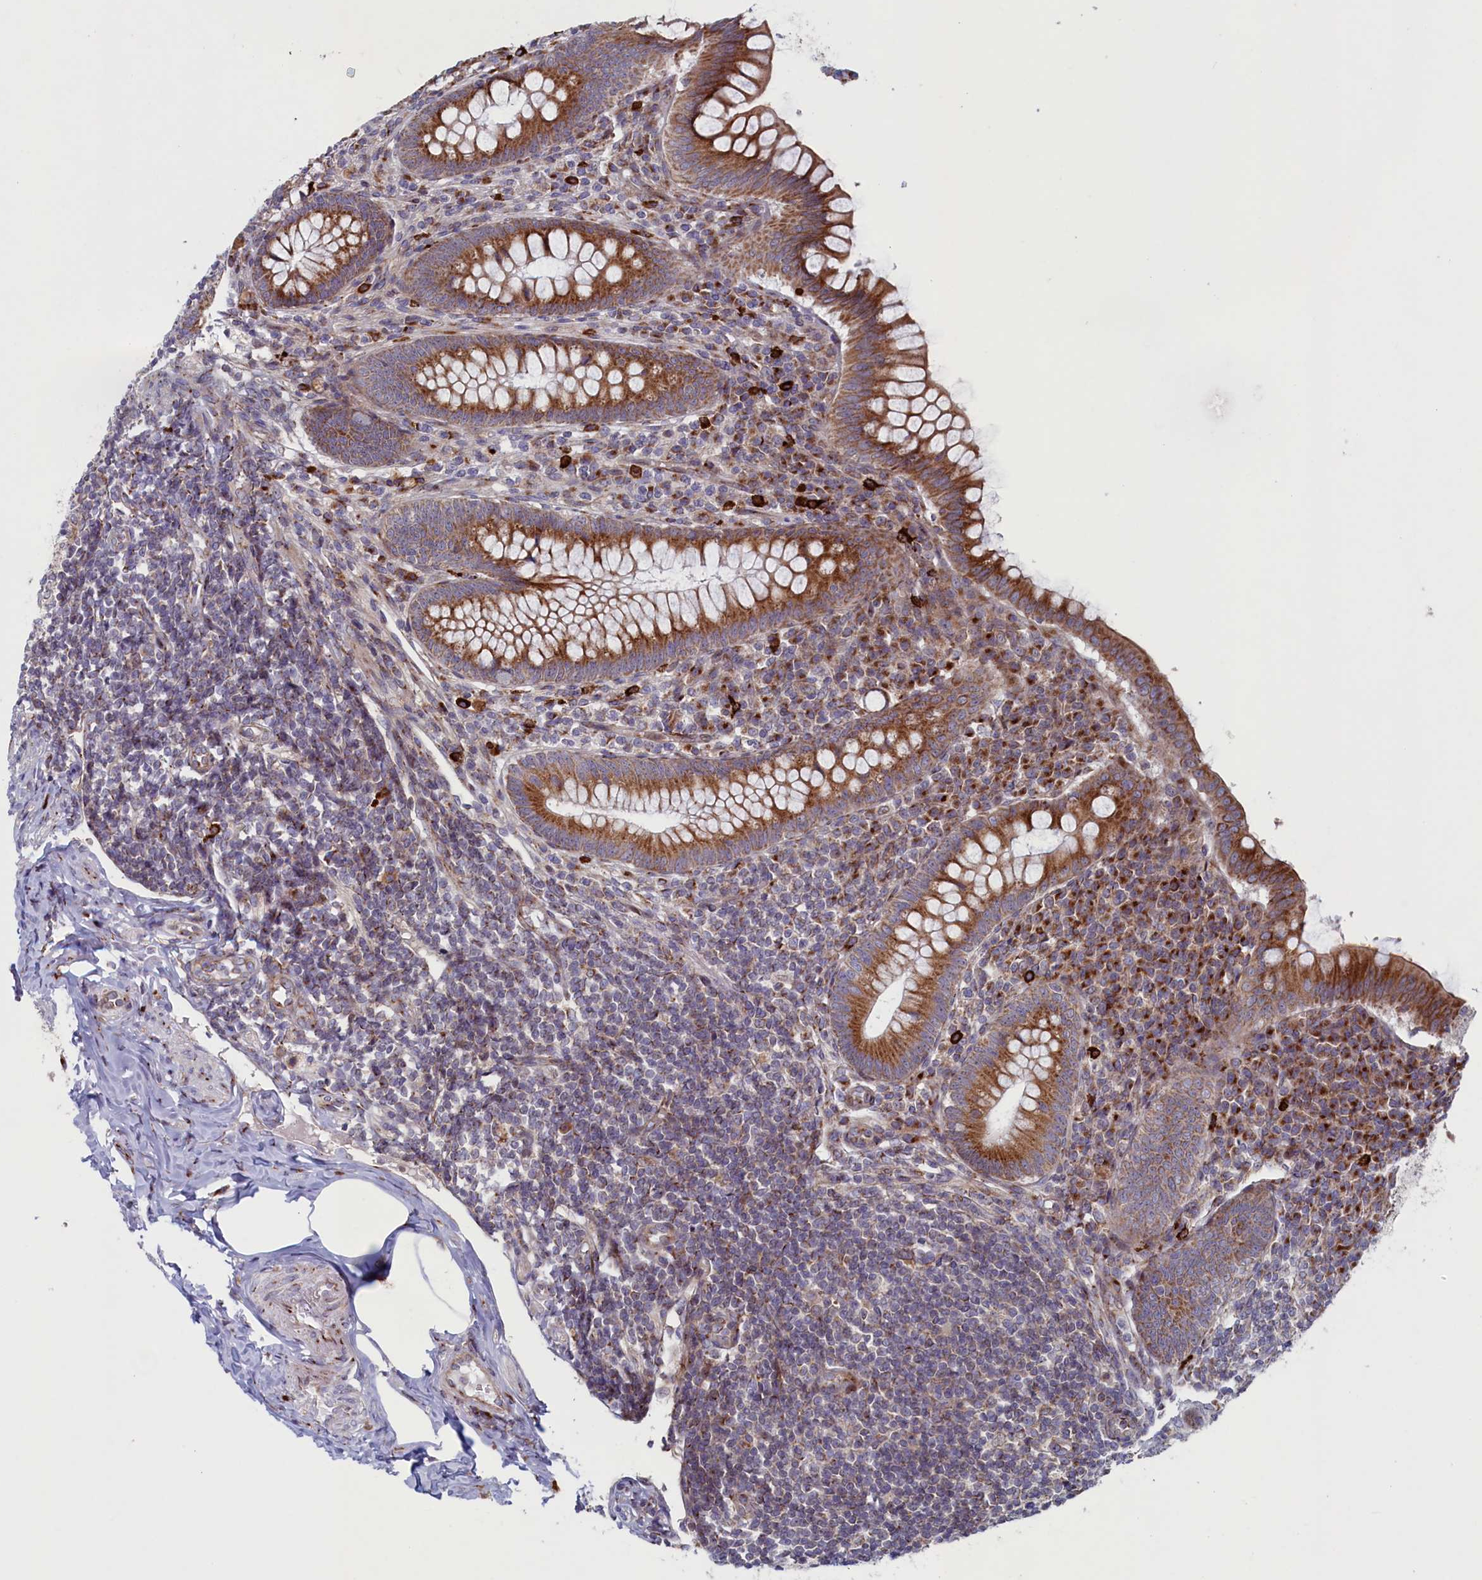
{"staining": {"intensity": "moderate", "quantity": "25%-75%", "location": "cytoplasmic/membranous"}, "tissue": "appendix", "cell_type": "Glandular cells", "image_type": "normal", "snomed": [{"axis": "morphology", "description": "Normal tissue, NOS"}, {"axis": "topography", "description": "Appendix"}], "caption": "Immunohistochemistry (DAB (3,3'-diaminobenzidine)) staining of normal human appendix displays moderate cytoplasmic/membranous protein staining in approximately 25%-75% of glandular cells.", "gene": "MTFMT", "patient": {"sex": "female", "age": 33}}